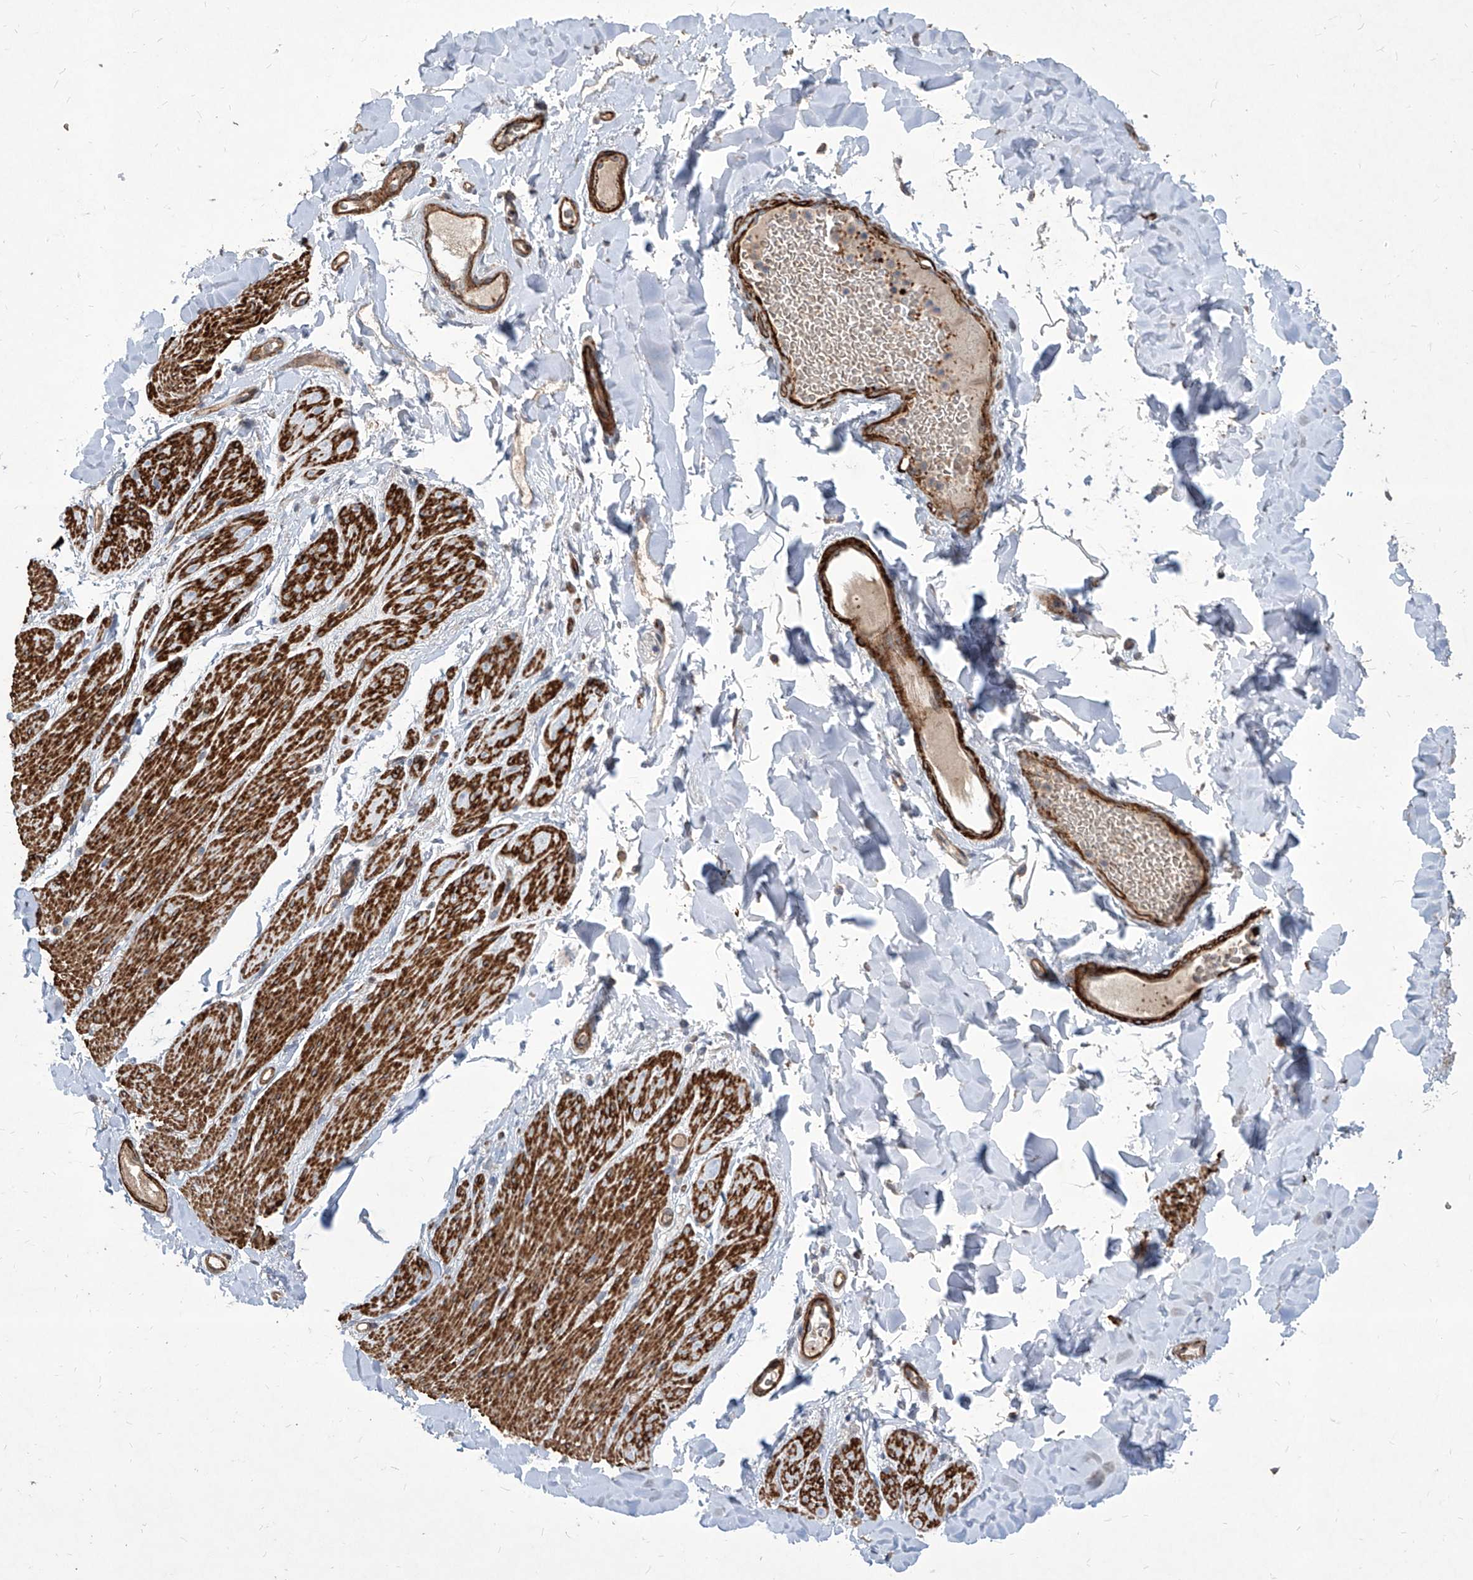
{"staining": {"intensity": "strong", "quantity": ">75%", "location": "cytoplasmic/membranous"}, "tissue": "smooth muscle", "cell_type": "Smooth muscle cells", "image_type": "normal", "snomed": [{"axis": "morphology", "description": "Normal tissue, NOS"}, {"axis": "topography", "description": "Colon"}, {"axis": "topography", "description": "Peripheral nerve tissue"}], "caption": "DAB (3,3'-diaminobenzidine) immunohistochemical staining of unremarkable human smooth muscle reveals strong cytoplasmic/membranous protein expression in approximately >75% of smooth muscle cells. Nuclei are stained in blue.", "gene": "FAM83B", "patient": {"sex": "female", "age": 61}}